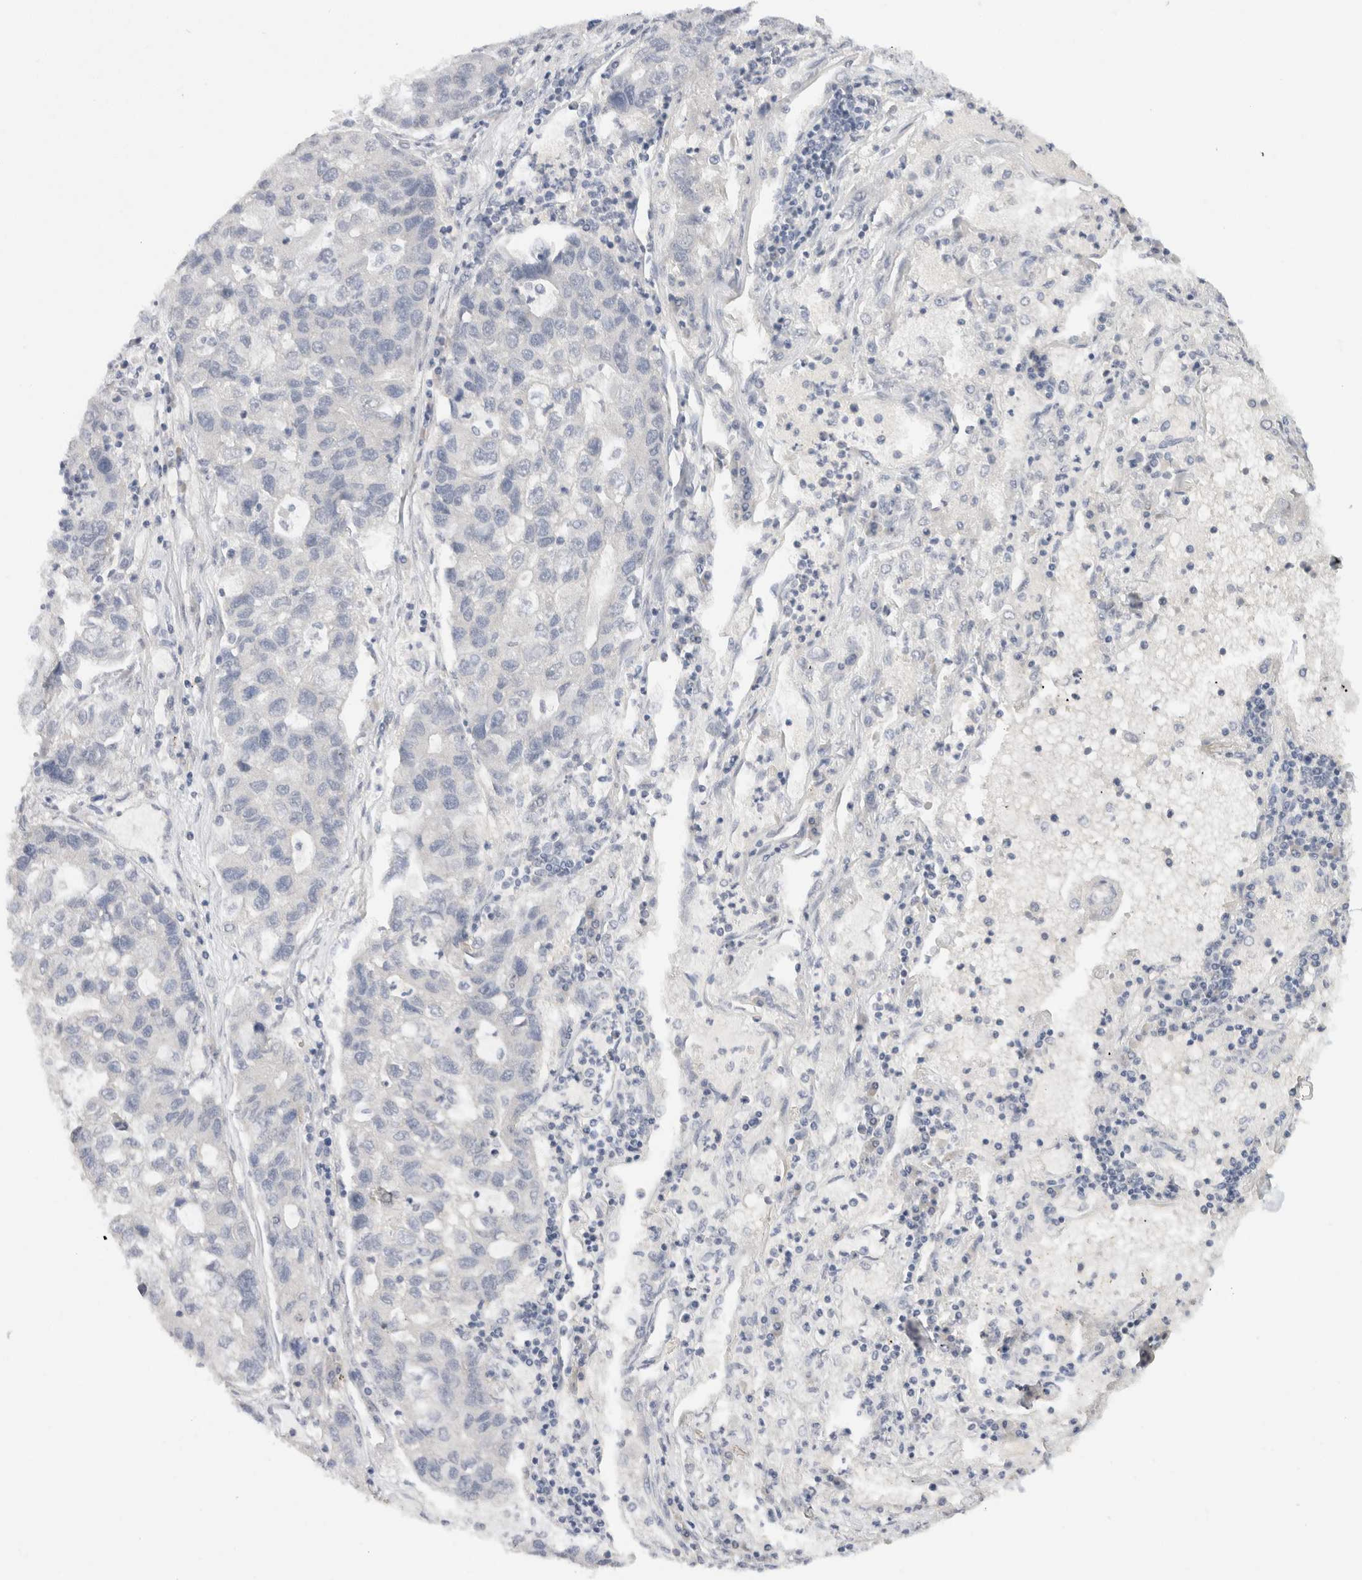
{"staining": {"intensity": "negative", "quantity": "none", "location": "none"}, "tissue": "lung cancer", "cell_type": "Tumor cells", "image_type": "cancer", "snomed": [{"axis": "morphology", "description": "Adenocarcinoma, NOS"}, {"axis": "topography", "description": "Lung"}], "caption": "Lung cancer (adenocarcinoma) stained for a protein using IHC shows no expression tumor cells.", "gene": "CHRM4", "patient": {"sex": "female", "age": 51}}